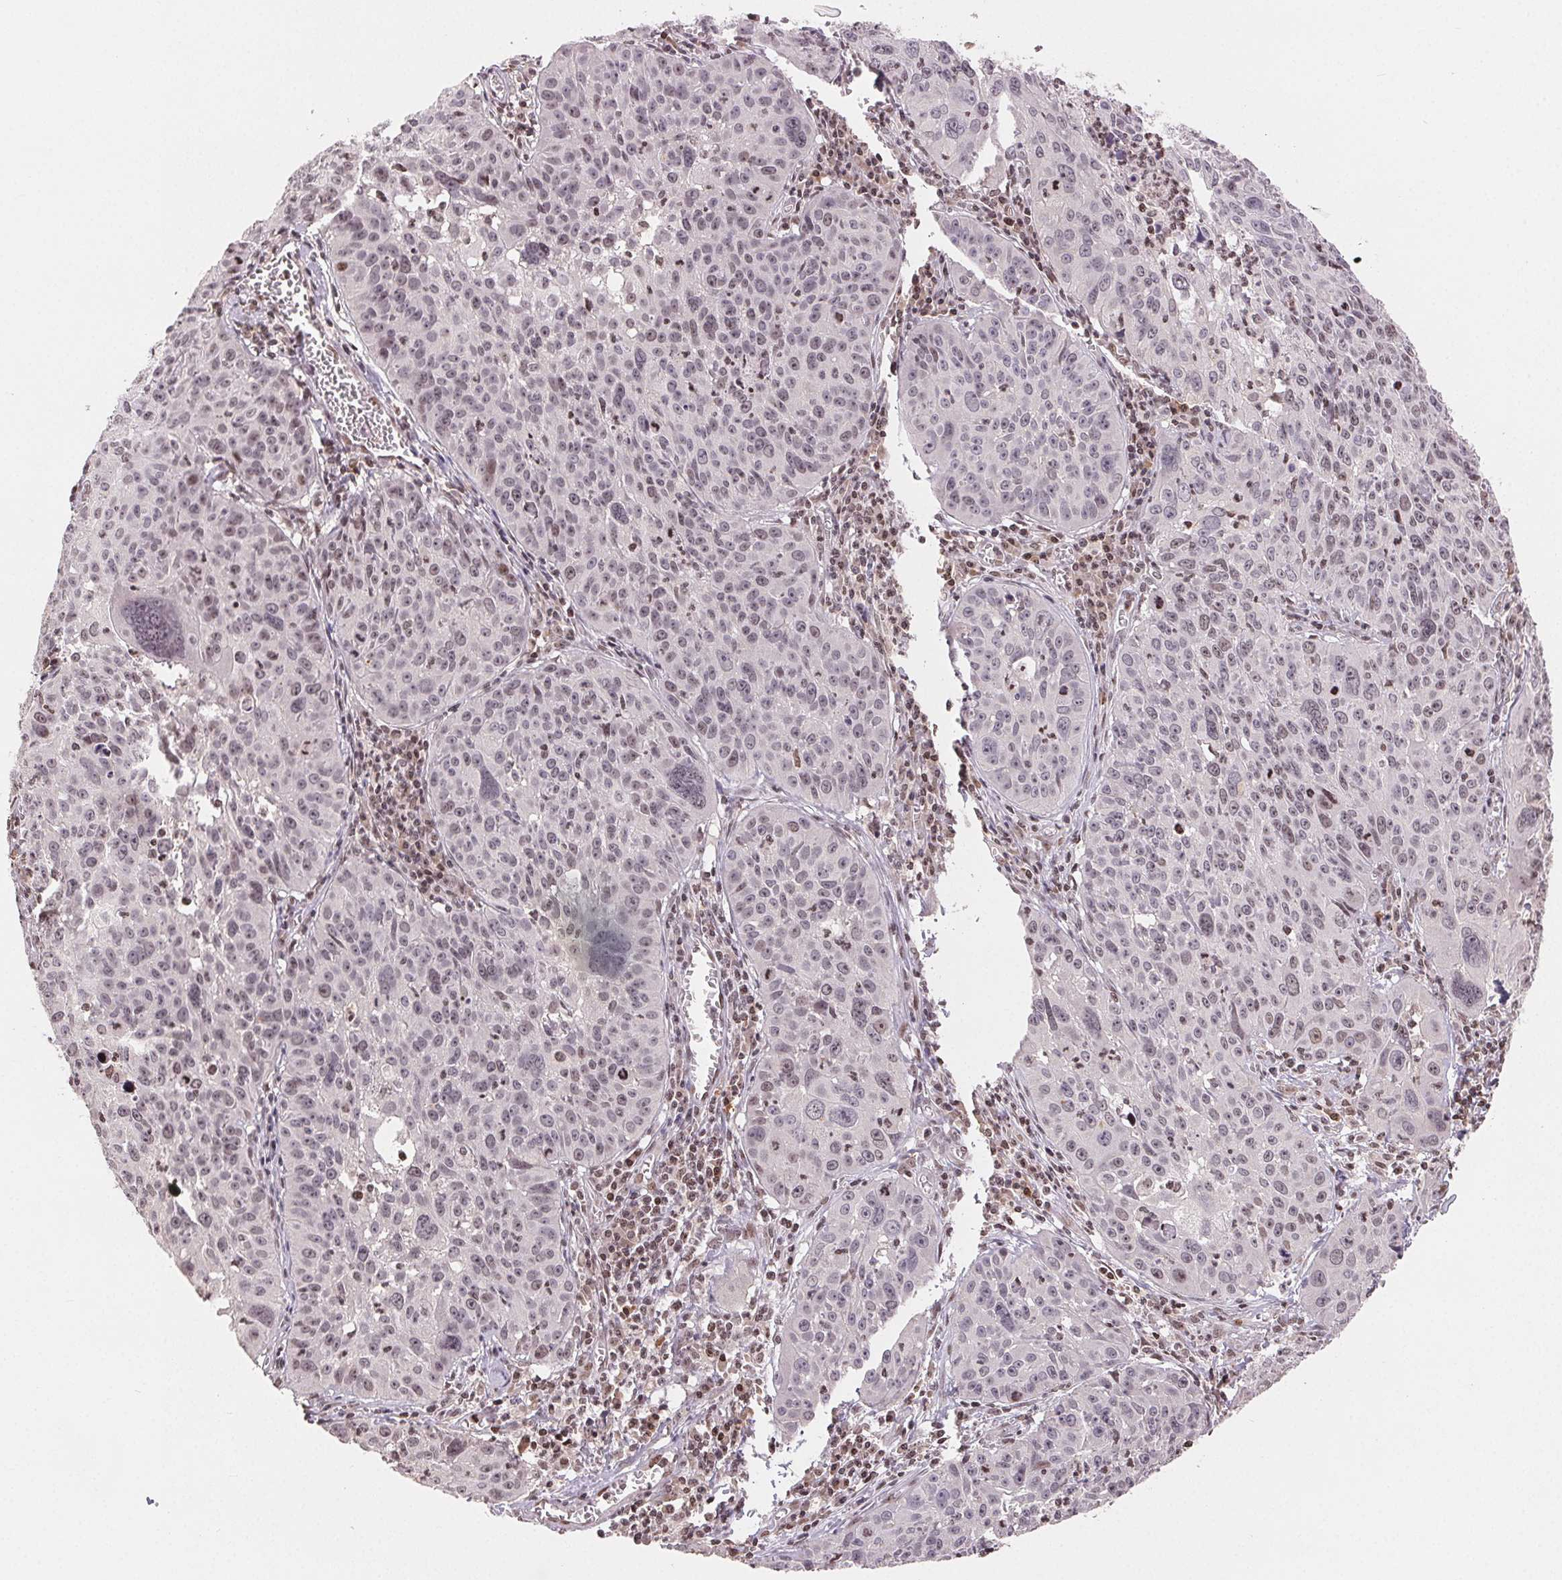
{"staining": {"intensity": "weak", "quantity": "<25%", "location": "nuclear"}, "tissue": "cervical cancer", "cell_type": "Tumor cells", "image_type": "cancer", "snomed": [{"axis": "morphology", "description": "Squamous cell carcinoma, NOS"}, {"axis": "topography", "description": "Cervix"}], "caption": "There is no significant expression in tumor cells of cervical cancer (squamous cell carcinoma).", "gene": "MAPKAPK2", "patient": {"sex": "female", "age": 31}}